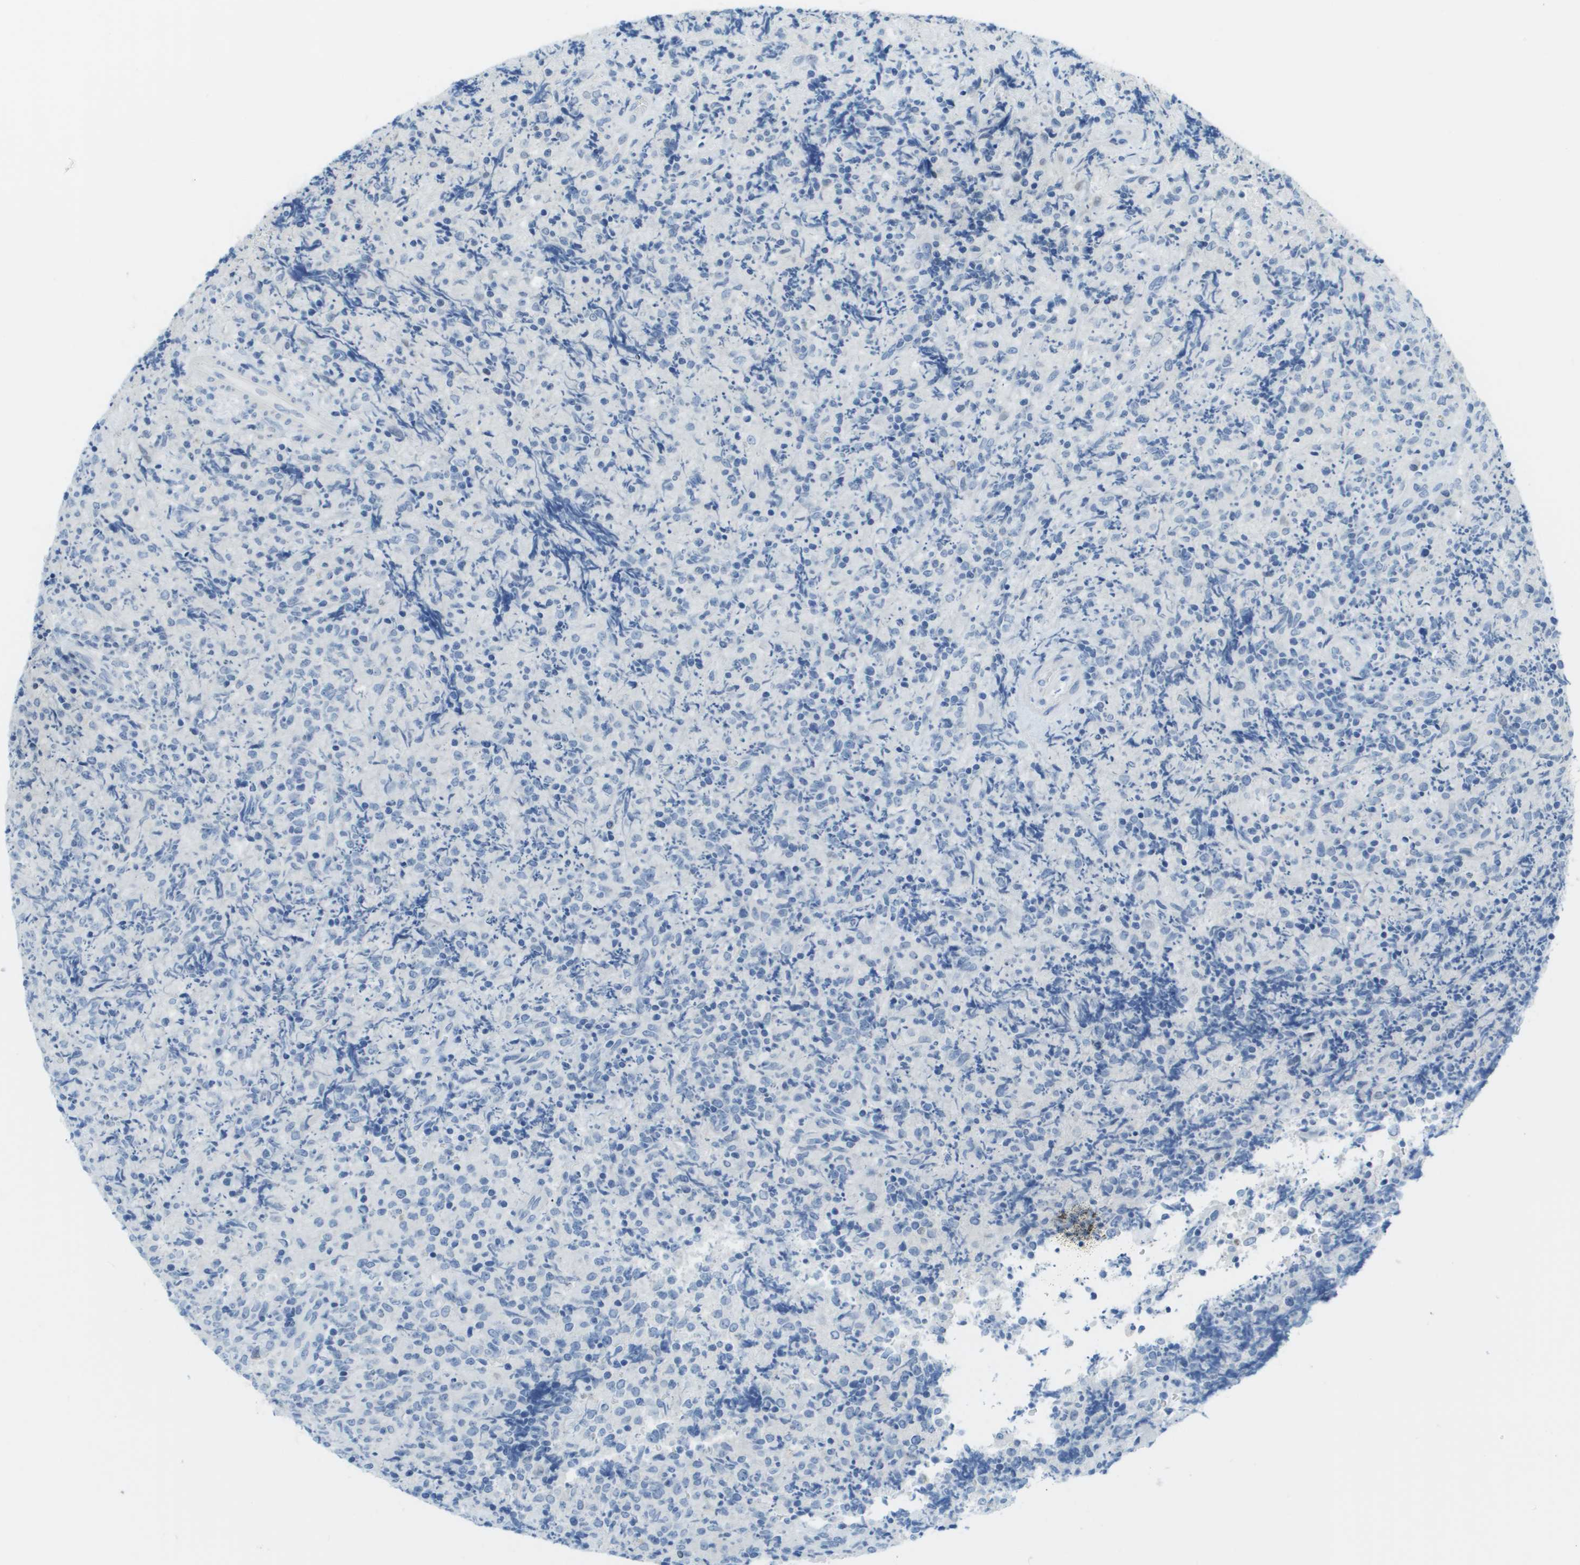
{"staining": {"intensity": "negative", "quantity": "none", "location": "none"}, "tissue": "lymphoma", "cell_type": "Tumor cells", "image_type": "cancer", "snomed": [{"axis": "morphology", "description": "Malignant lymphoma, non-Hodgkin's type, High grade"}, {"axis": "topography", "description": "Tonsil"}], "caption": "The photomicrograph exhibits no significant staining in tumor cells of malignant lymphoma, non-Hodgkin's type (high-grade).", "gene": "CDHR2", "patient": {"sex": "female", "age": 36}}